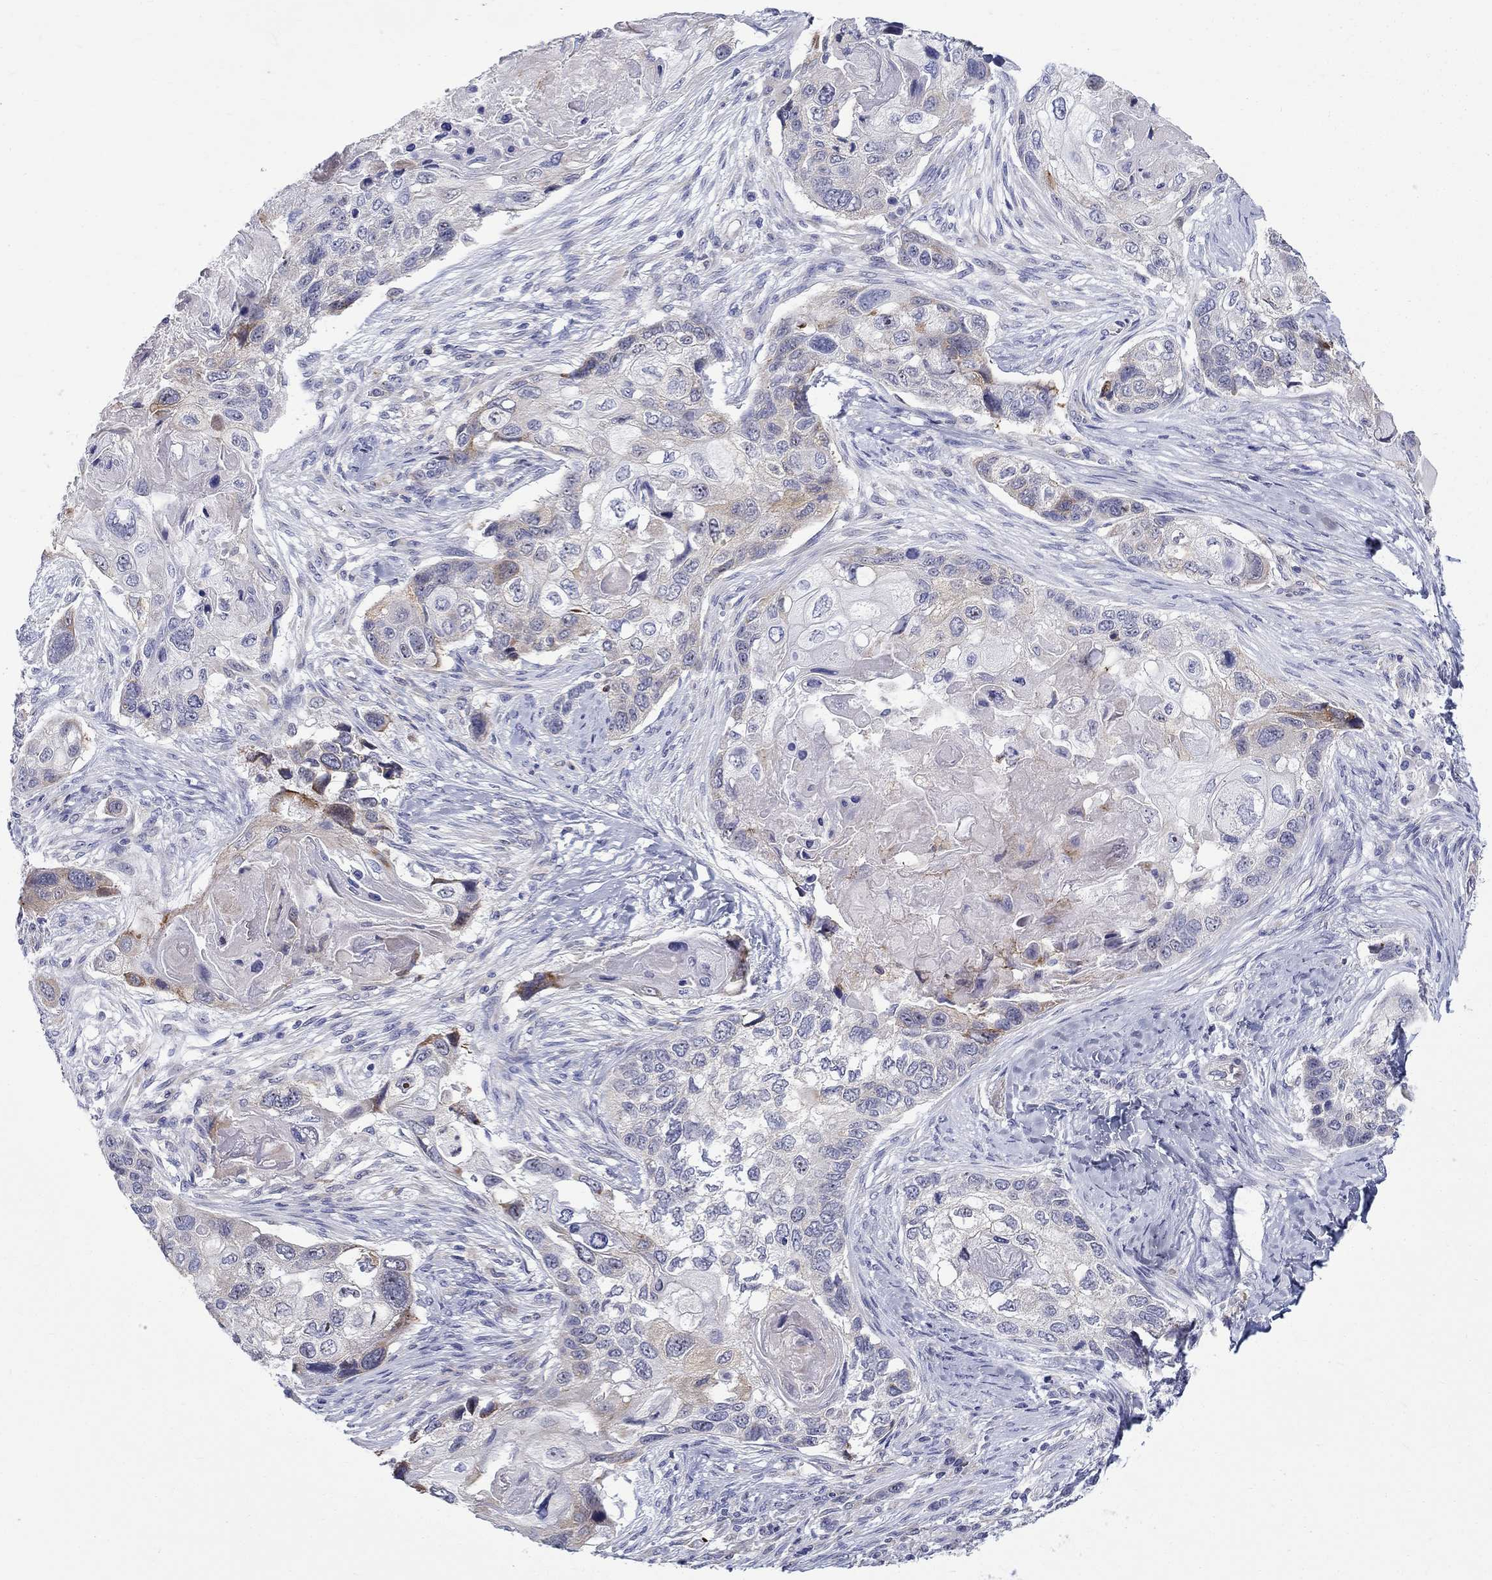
{"staining": {"intensity": "weak", "quantity": "<25%", "location": "cytoplasmic/membranous"}, "tissue": "lung cancer", "cell_type": "Tumor cells", "image_type": "cancer", "snomed": [{"axis": "morphology", "description": "Normal tissue, NOS"}, {"axis": "morphology", "description": "Squamous cell carcinoma, NOS"}, {"axis": "topography", "description": "Bronchus"}, {"axis": "topography", "description": "Lung"}], "caption": "This is an IHC photomicrograph of lung cancer (squamous cell carcinoma). There is no staining in tumor cells.", "gene": "QRFPR", "patient": {"sex": "male", "age": 69}}